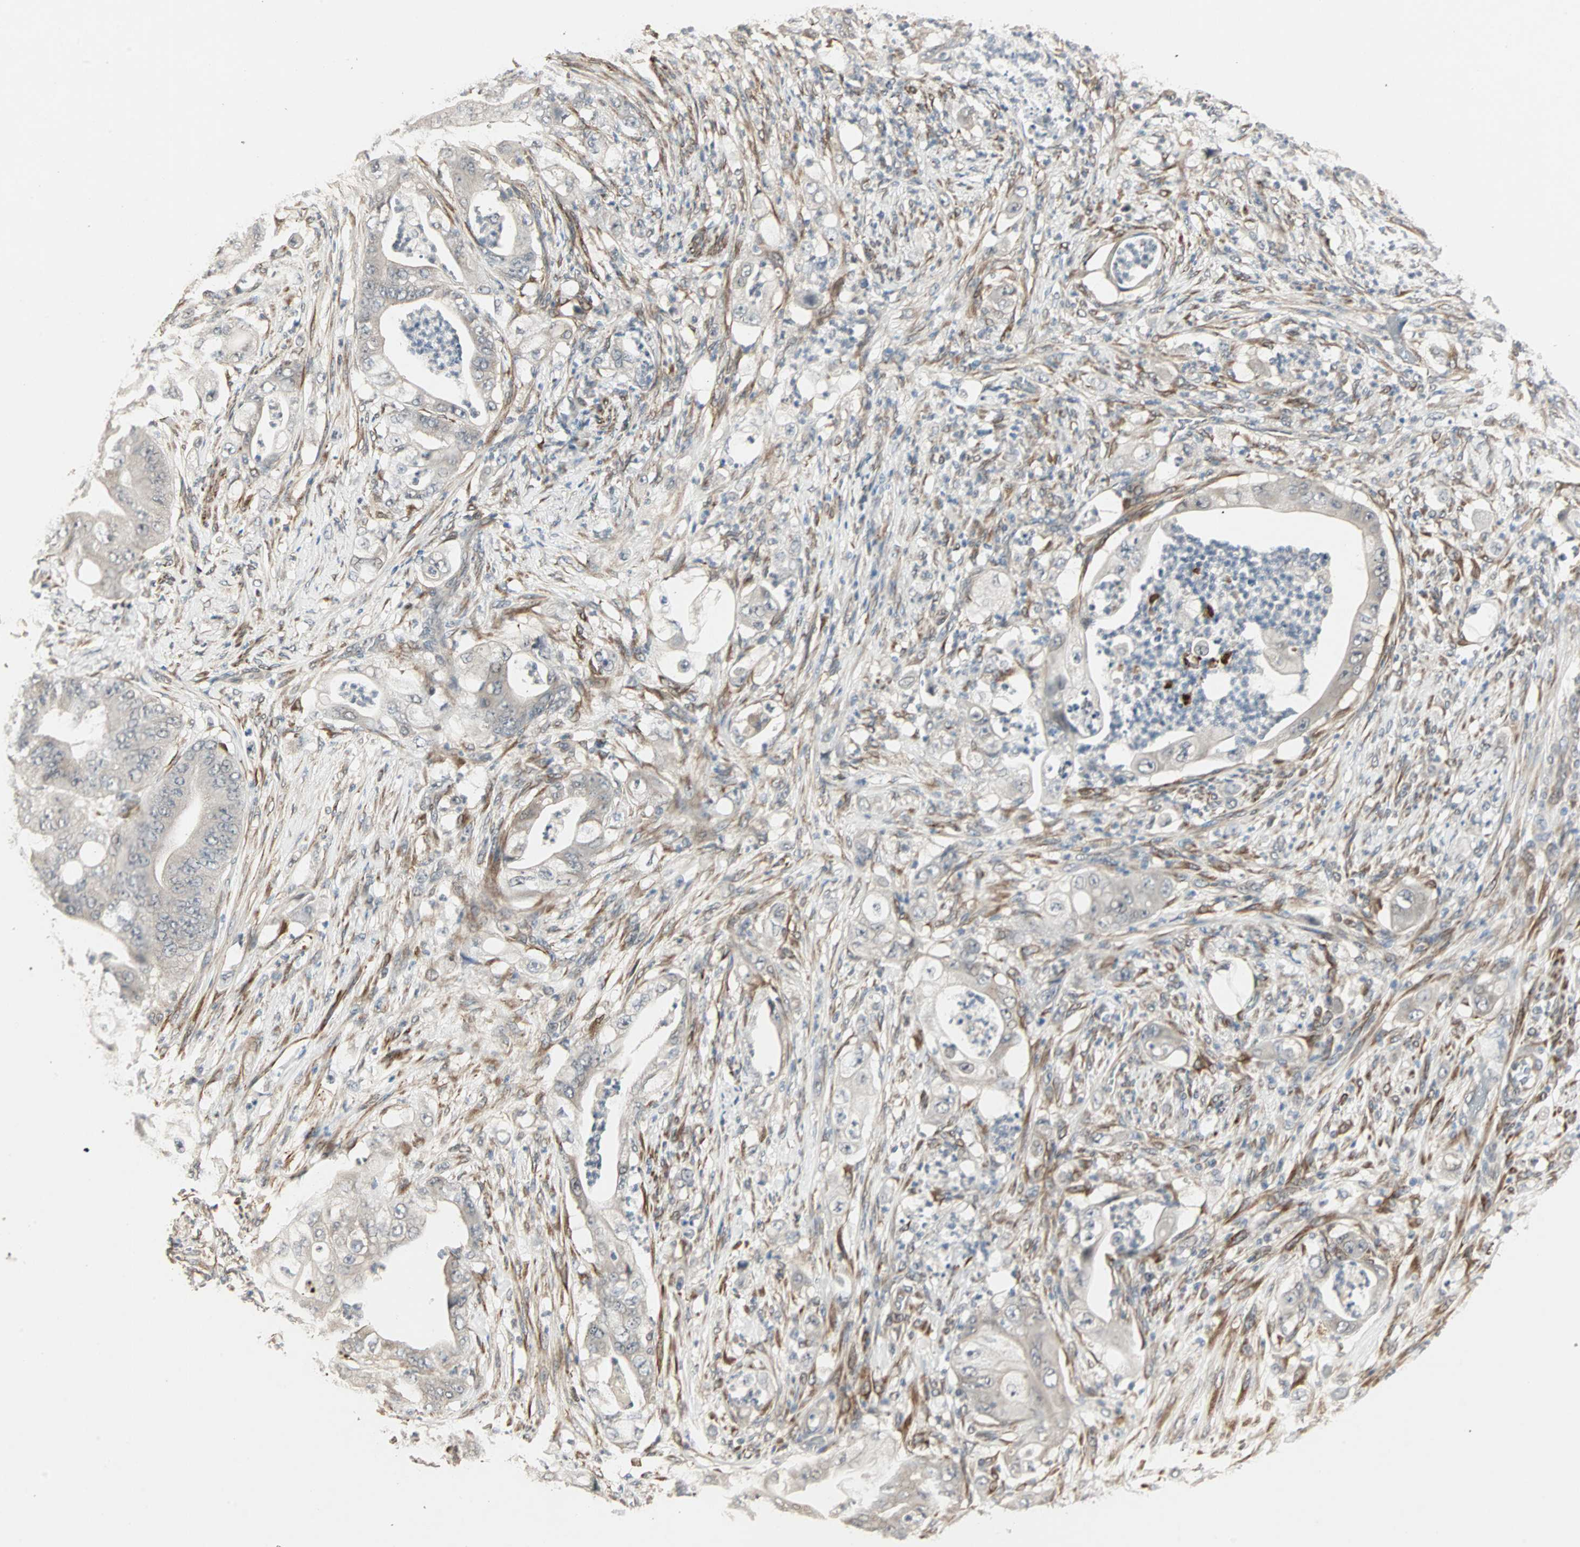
{"staining": {"intensity": "negative", "quantity": "none", "location": "none"}, "tissue": "stomach cancer", "cell_type": "Tumor cells", "image_type": "cancer", "snomed": [{"axis": "morphology", "description": "Adenocarcinoma, NOS"}, {"axis": "topography", "description": "Stomach"}], "caption": "High magnification brightfield microscopy of stomach cancer (adenocarcinoma) stained with DAB (3,3'-diaminobenzidine) (brown) and counterstained with hematoxylin (blue): tumor cells show no significant positivity.", "gene": "TRPV4", "patient": {"sex": "female", "age": 73}}